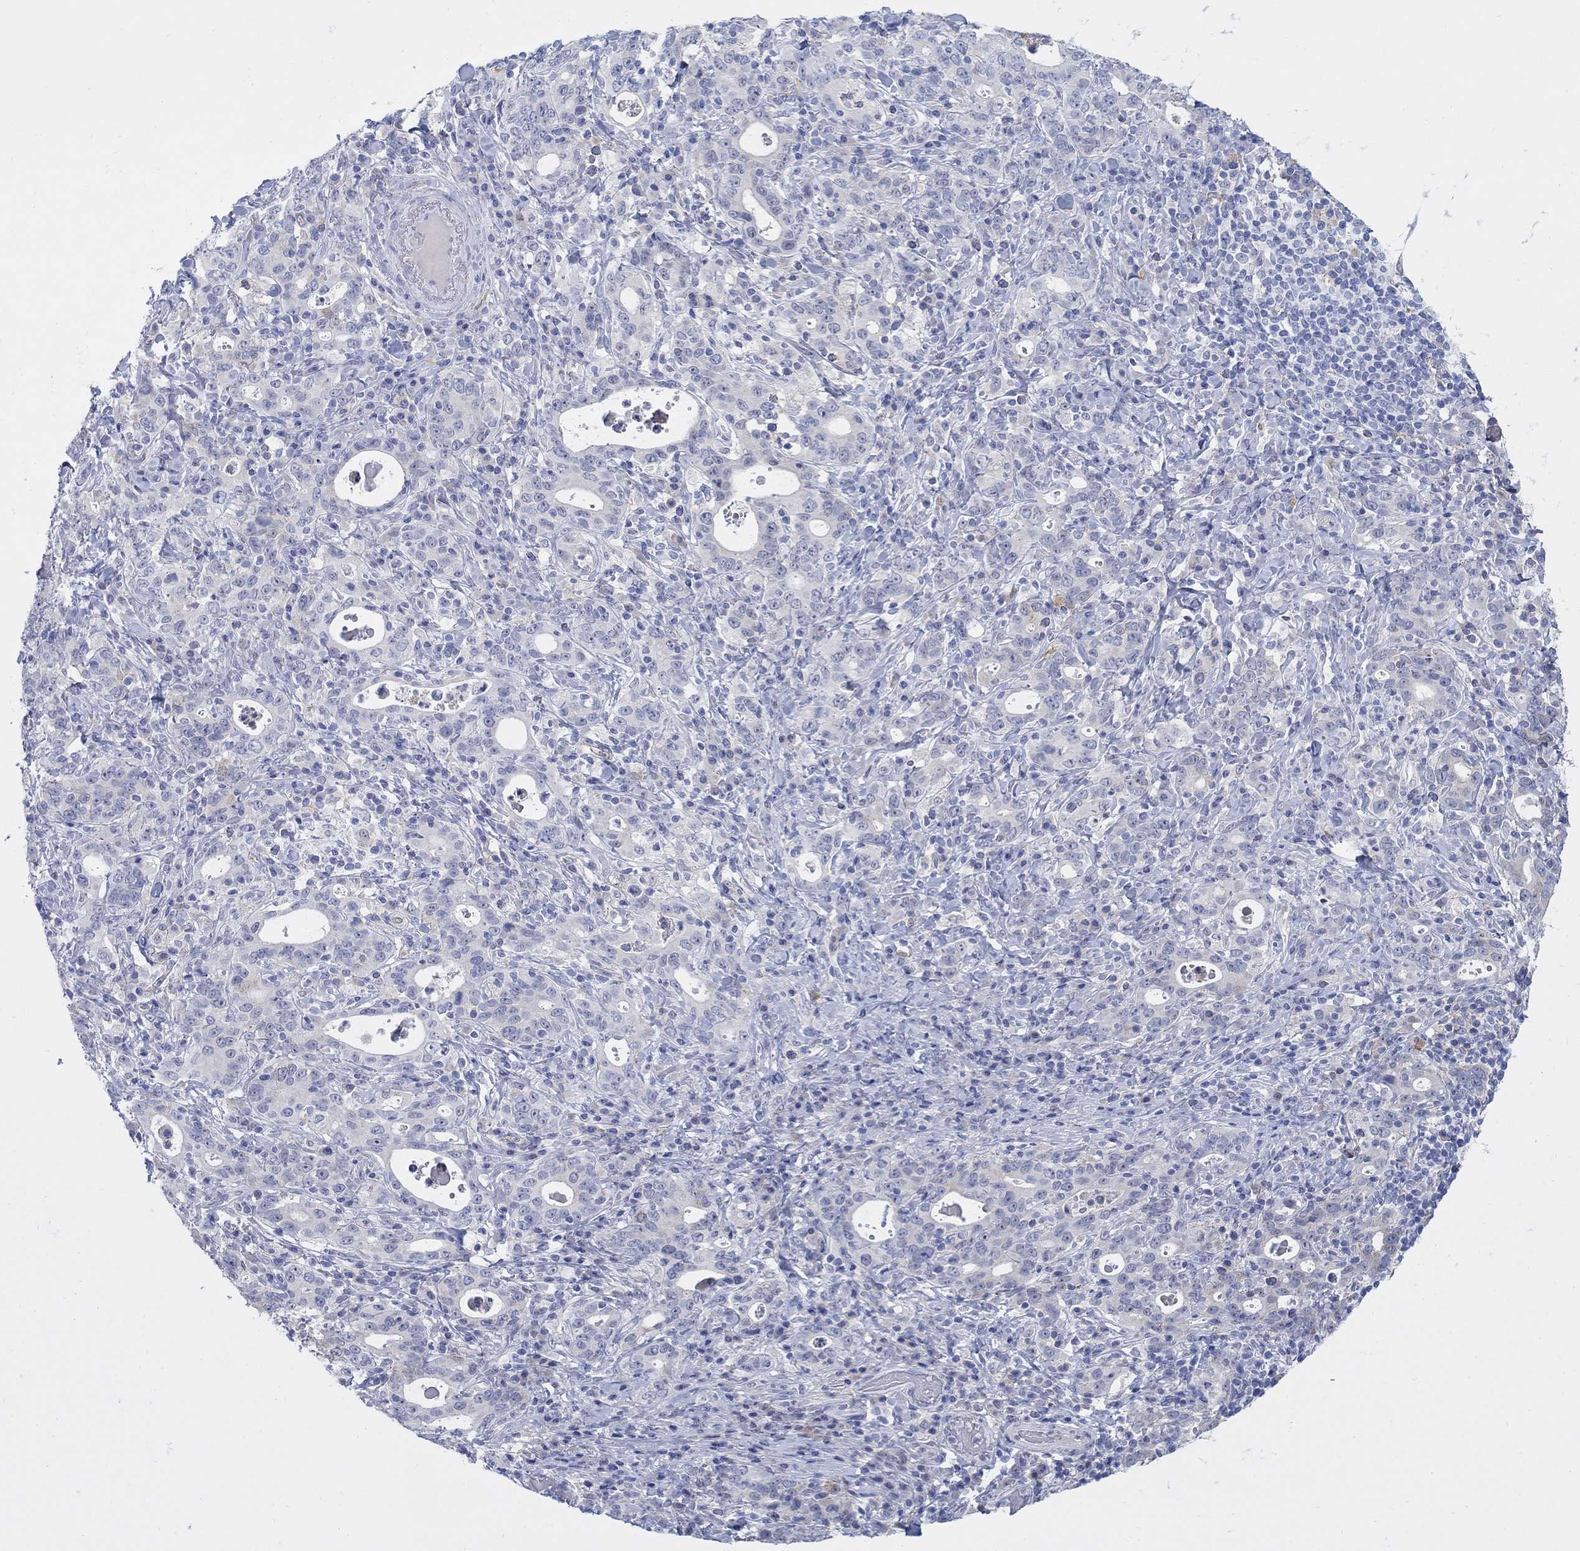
{"staining": {"intensity": "negative", "quantity": "none", "location": "none"}, "tissue": "stomach cancer", "cell_type": "Tumor cells", "image_type": "cancer", "snomed": [{"axis": "morphology", "description": "Adenocarcinoma, NOS"}, {"axis": "topography", "description": "Stomach"}], "caption": "An immunohistochemistry (IHC) photomicrograph of stomach adenocarcinoma is shown. There is no staining in tumor cells of stomach adenocarcinoma. Nuclei are stained in blue.", "gene": "REEP2", "patient": {"sex": "male", "age": 79}}